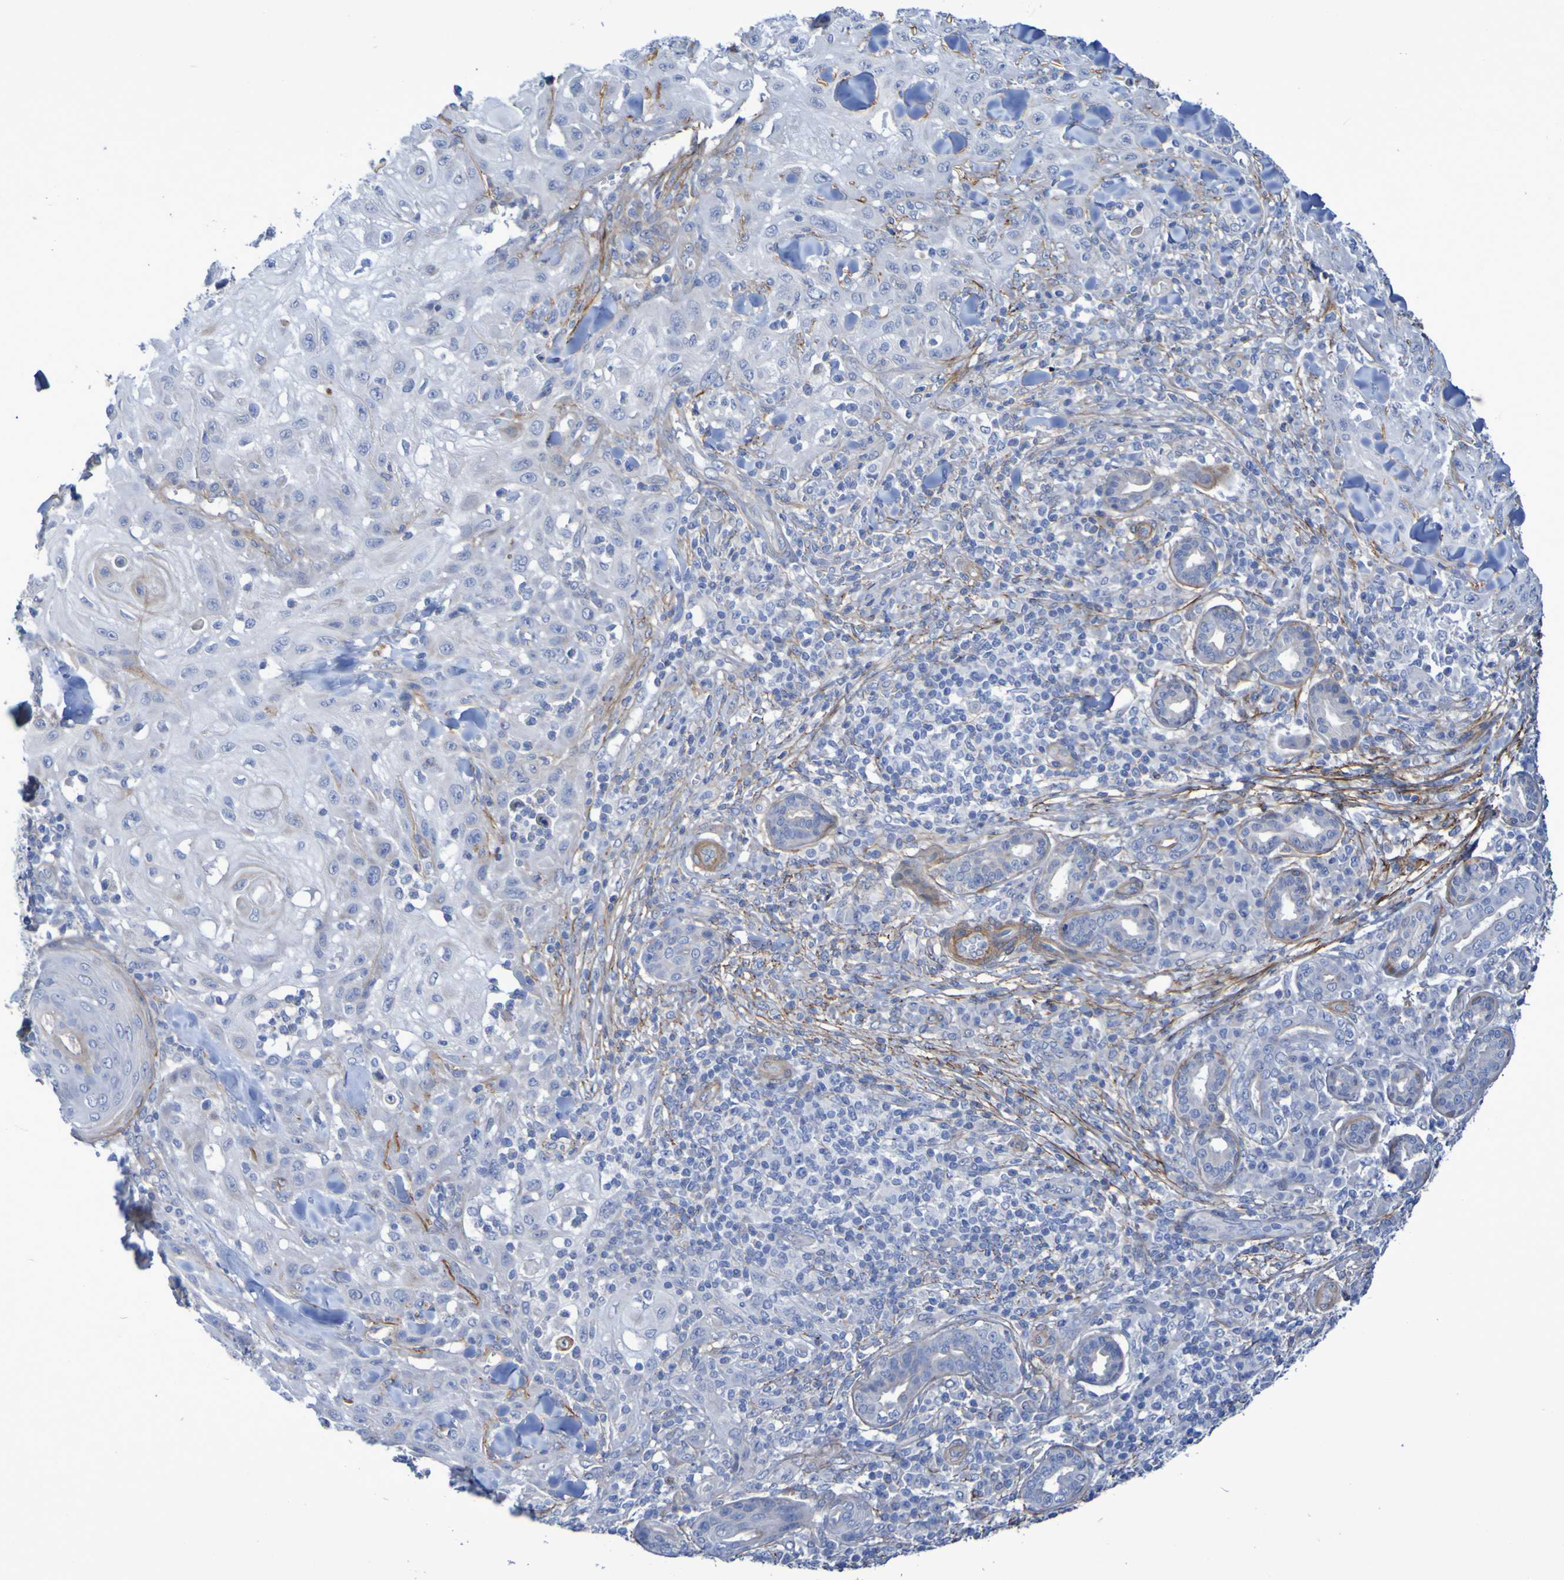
{"staining": {"intensity": "weak", "quantity": "<25%", "location": "cytoplasmic/membranous"}, "tissue": "skin cancer", "cell_type": "Tumor cells", "image_type": "cancer", "snomed": [{"axis": "morphology", "description": "Squamous cell carcinoma, NOS"}, {"axis": "topography", "description": "Skin"}], "caption": "Immunohistochemistry image of neoplastic tissue: human skin cancer (squamous cell carcinoma) stained with DAB (3,3'-diaminobenzidine) exhibits no significant protein positivity in tumor cells.", "gene": "LPP", "patient": {"sex": "male", "age": 24}}